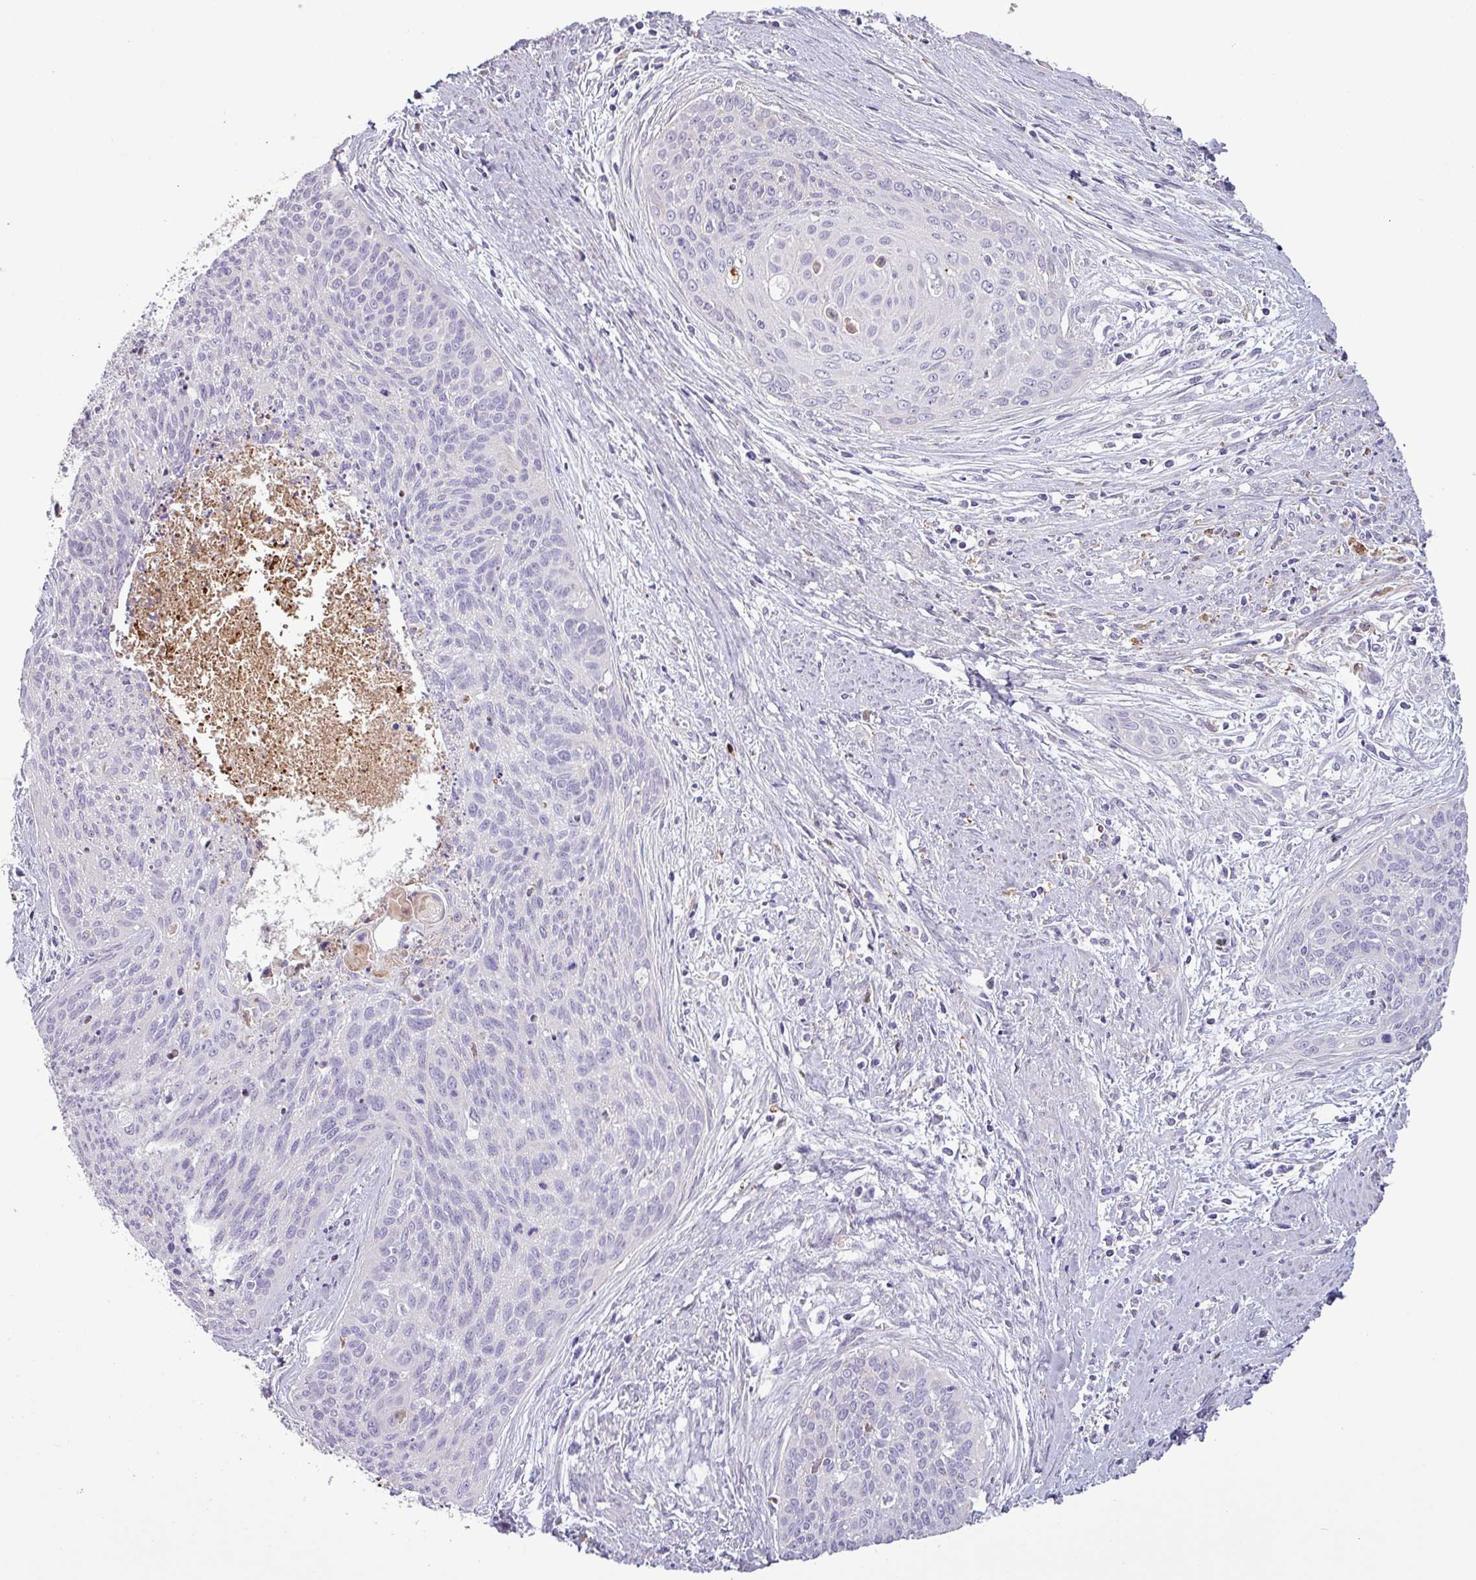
{"staining": {"intensity": "negative", "quantity": "none", "location": "none"}, "tissue": "cervical cancer", "cell_type": "Tumor cells", "image_type": "cancer", "snomed": [{"axis": "morphology", "description": "Squamous cell carcinoma, NOS"}, {"axis": "topography", "description": "Cervix"}], "caption": "Immunohistochemistry histopathology image of neoplastic tissue: squamous cell carcinoma (cervical) stained with DAB exhibits no significant protein expression in tumor cells.", "gene": "C4B", "patient": {"sex": "female", "age": 55}}